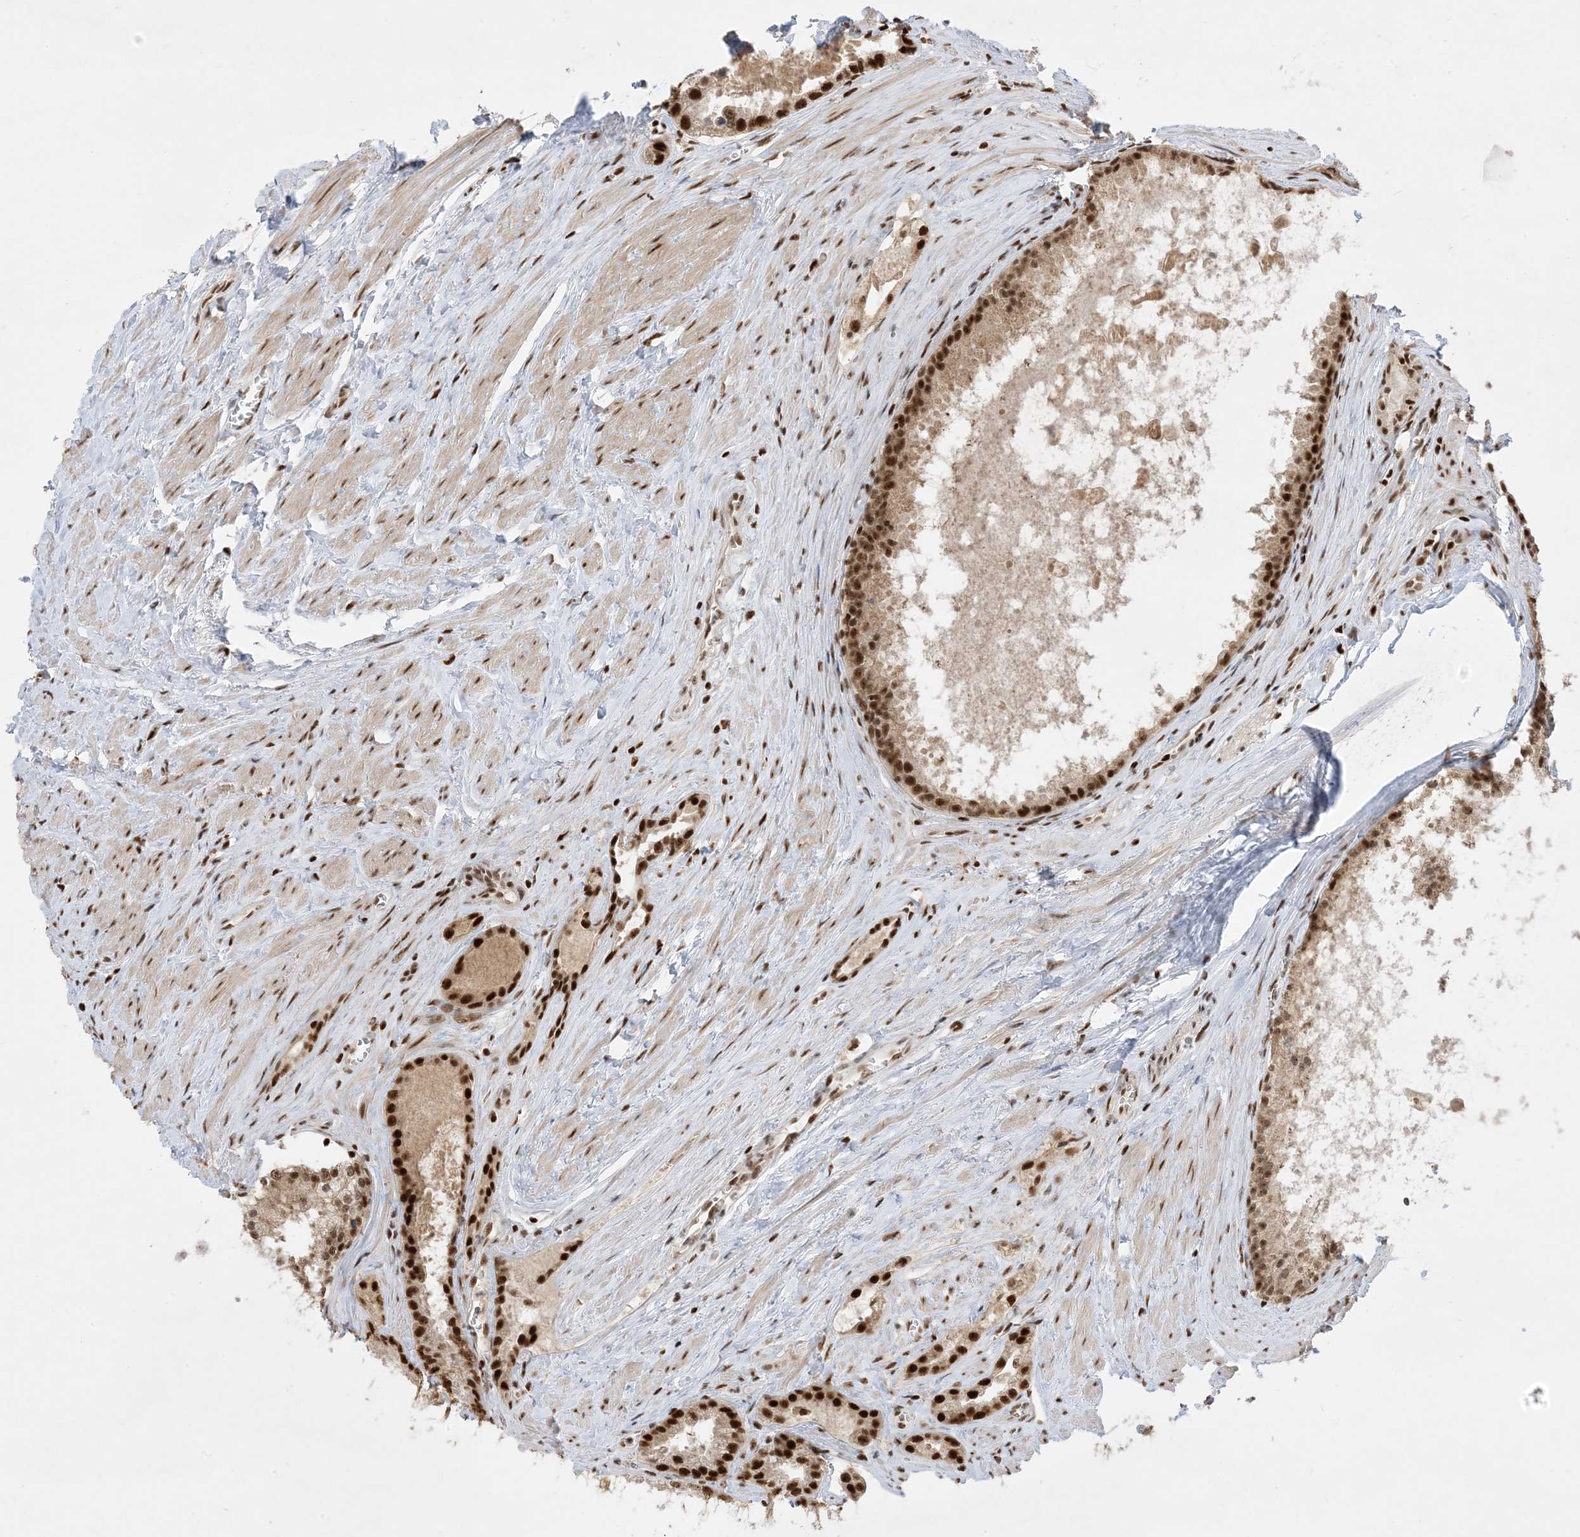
{"staining": {"intensity": "strong", "quantity": ">75%", "location": "nuclear"}, "tissue": "prostate cancer", "cell_type": "Tumor cells", "image_type": "cancer", "snomed": [{"axis": "morphology", "description": "Adenocarcinoma, High grade"}, {"axis": "topography", "description": "Prostate"}], "caption": "Human adenocarcinoma (high-grade) (prostate) stained for a protein (brown) reveals strong nuclear positive expression in about >75% of tumor cells.", "gene": "PPIL2", "patient": {"sex": "male", "age": 68}}